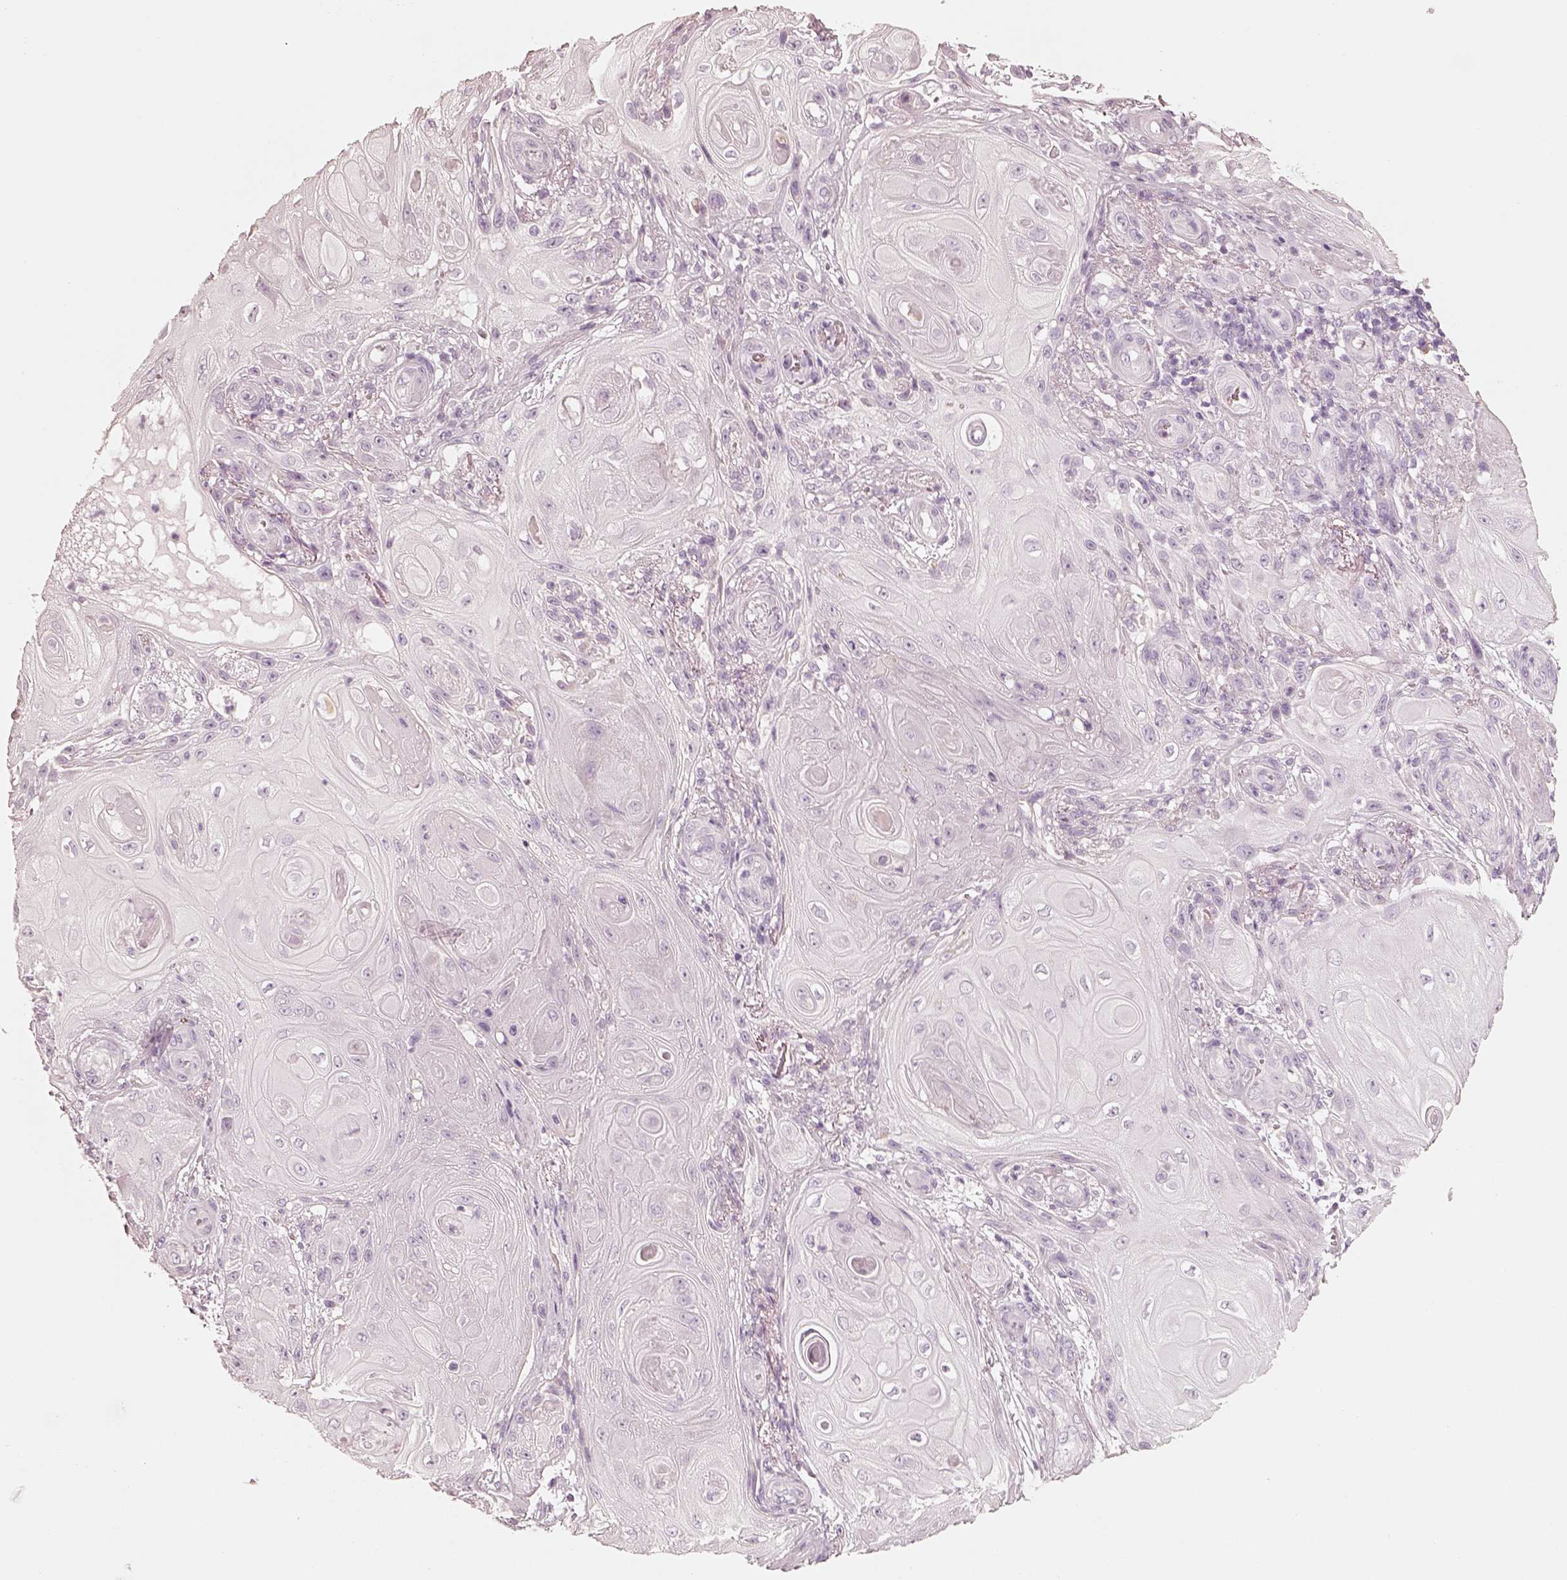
{"staining": {"intensity": "negative", "quantity": "none", "location": "none"}, "tissue": "skin cancer", "cell_type": "Tumor cells", "image_type": "cancer", "snomed": [{"axis": "morphology", "description": "Squamous cell carcinoma, NOS"}, {"axis": "topography", "description": "Skin"}], "caption": "Tumor cells are negative for protein expression in human skin squamous cell carcinoma.", "gene": "R3HDML", "patient": {"sex": "male", "age": 62}}